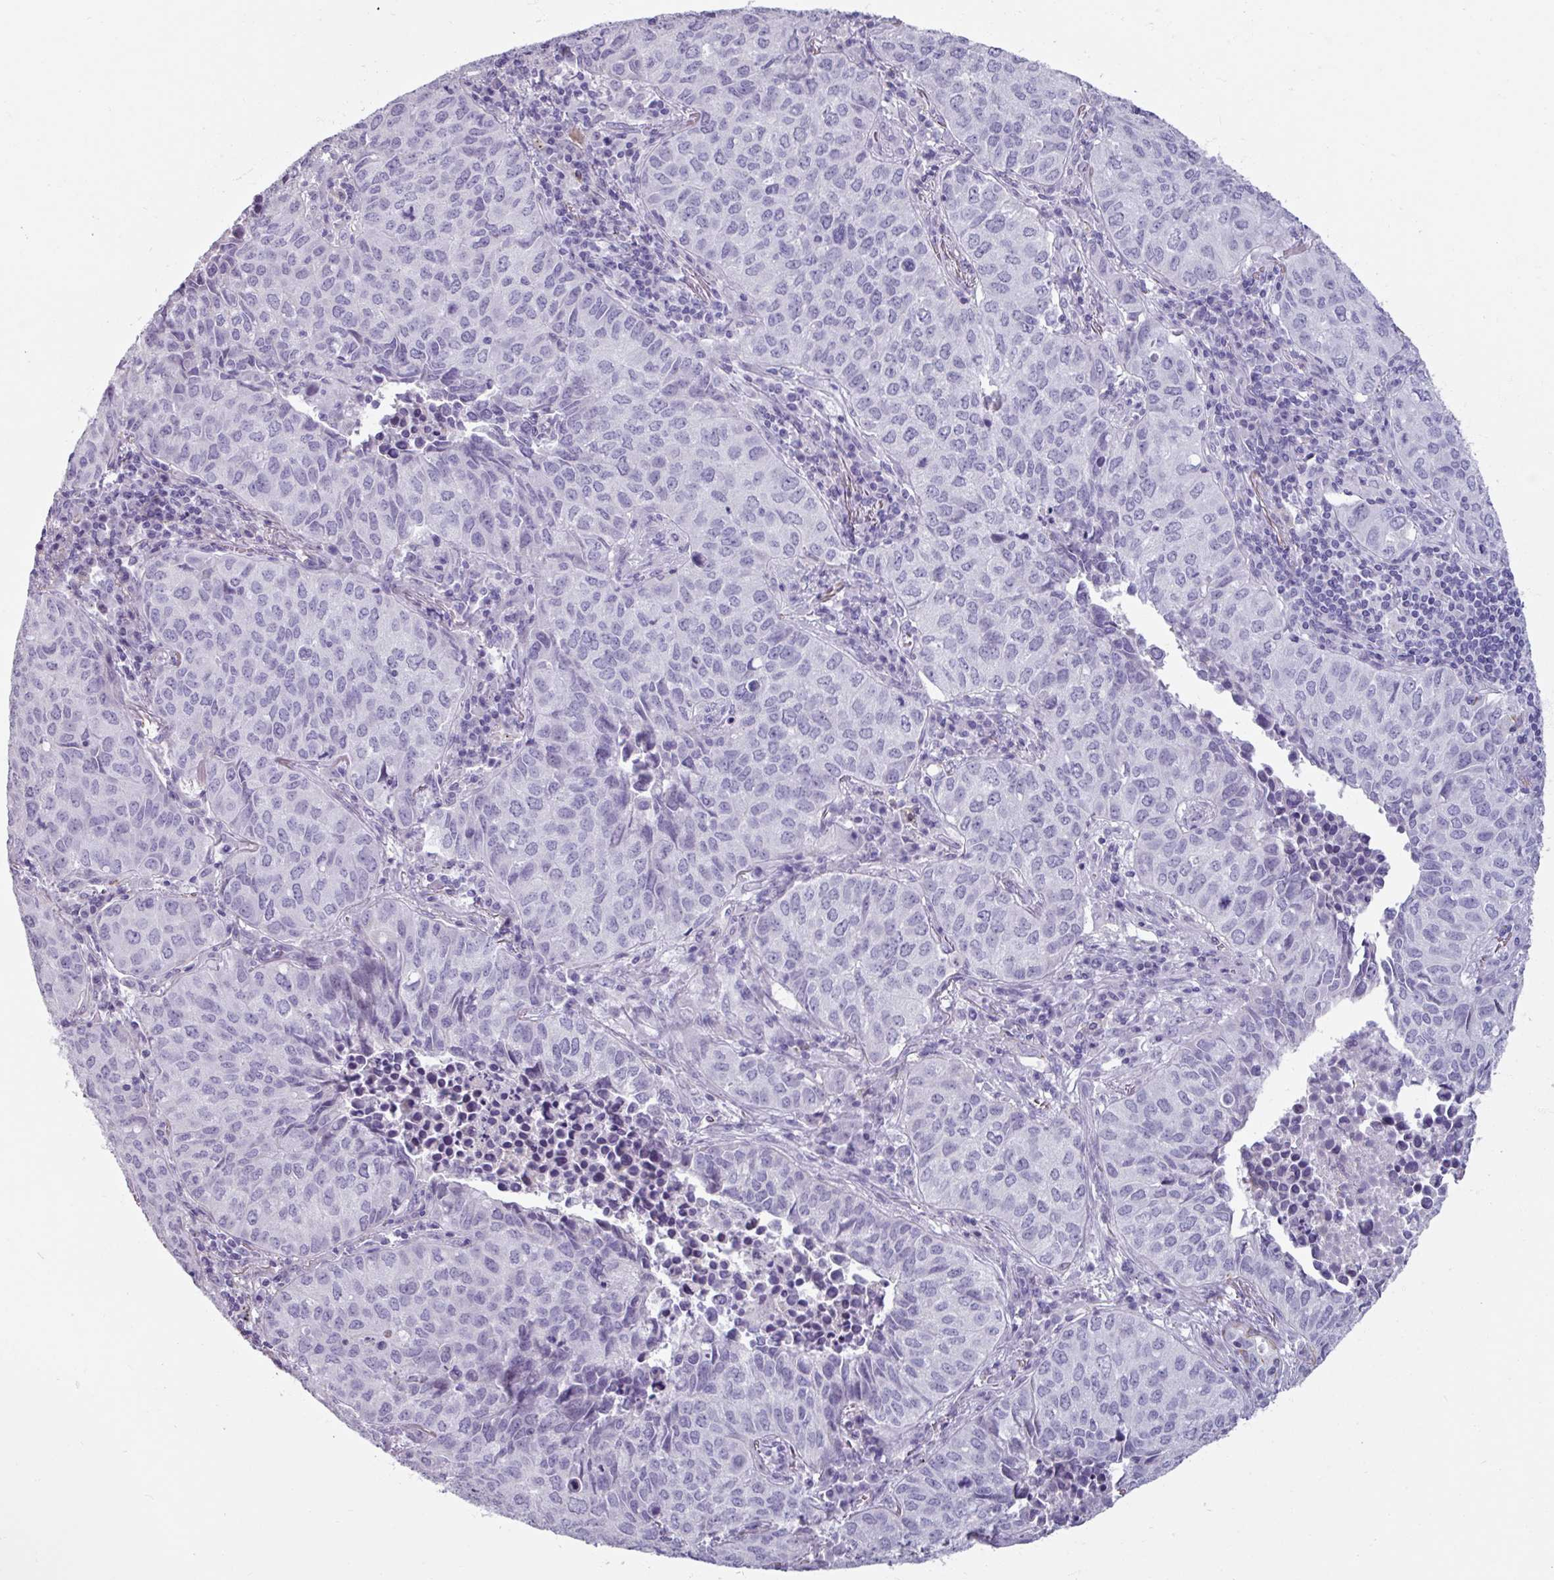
{"staining": {"intensity": "negative", "quantity": "none", "location": "none"}, "tissue": "lung cancer", "cell_type": "Tumor cells", "image_type": "cancer", "snomed": [{"axis": "morphology", "description": "Adenocarcinoma, NOS"}, {"axis": "topography", "description": "Lung"}], "caption": "Protein analysis of adenocarcinoma (lung) displays no significant expression in tumor cells. (IHC, brightfield microscopy, high magnification).", "gene": "SPESP1", "patient": {"sex": "female", "age": 50}}